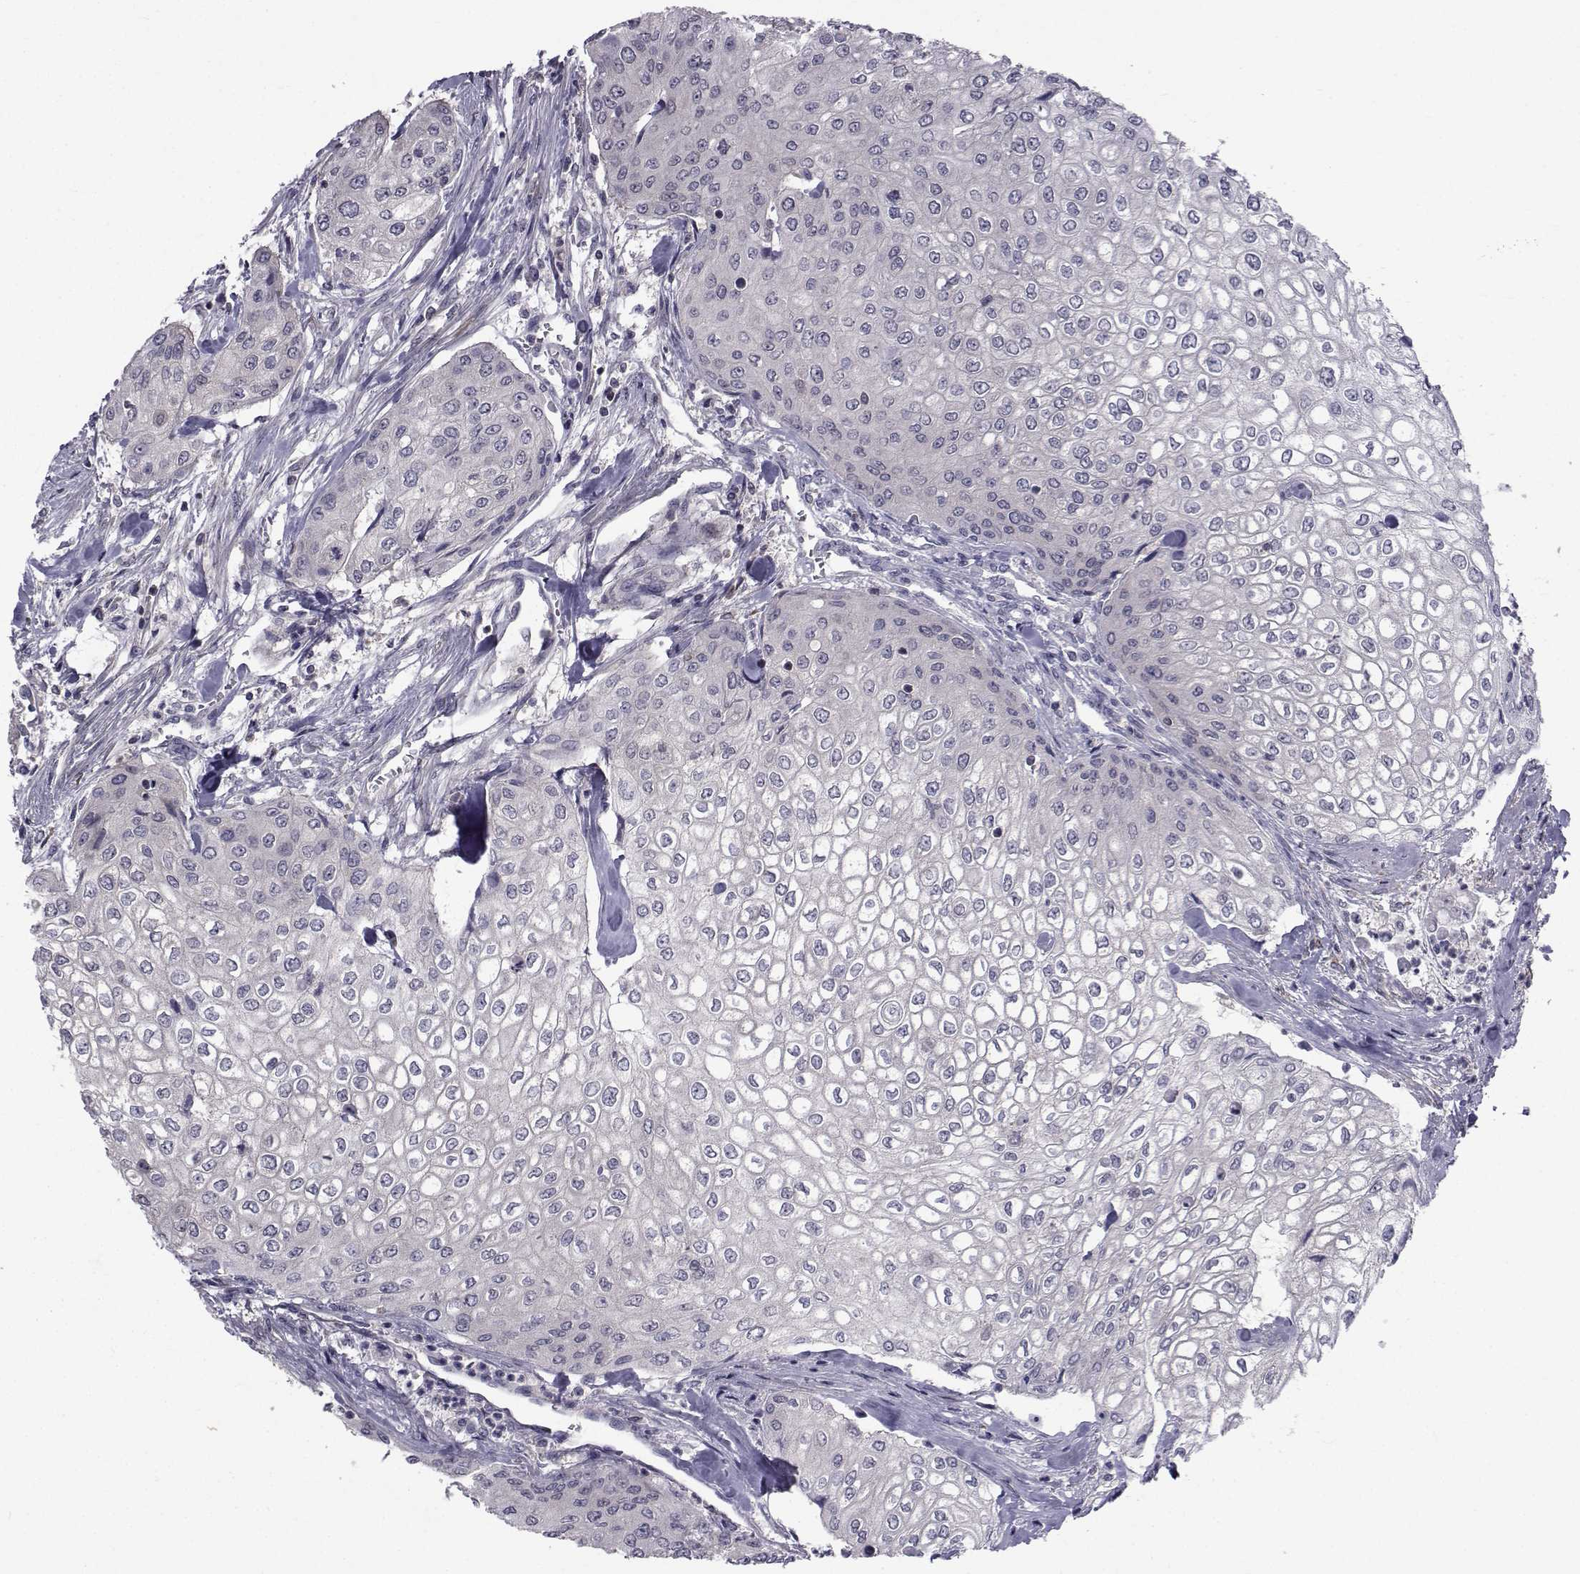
{"staining": {"intensity": "negative", "quantity": "none", "location": "none"}, "tissue": "urothelial cancer", "cell_type": "Tumor cells", "image_type": "cancer", "snomed": [{"axis": "morphology", "description": "Urothelial carcinoma, High grade"}, {"axis": "topography", "description": "Urinary bladder"}], "caption": "High magnification brightfield microscopy of urothelial cancer stained with DAB (3,3'-diaminobenzidine) (brown) and counterstained with hematoxylin (blue): tumor cells show no significant positivity.", "gene": "SLC30A10", "patient": {"sex": "male", "age": 62}}